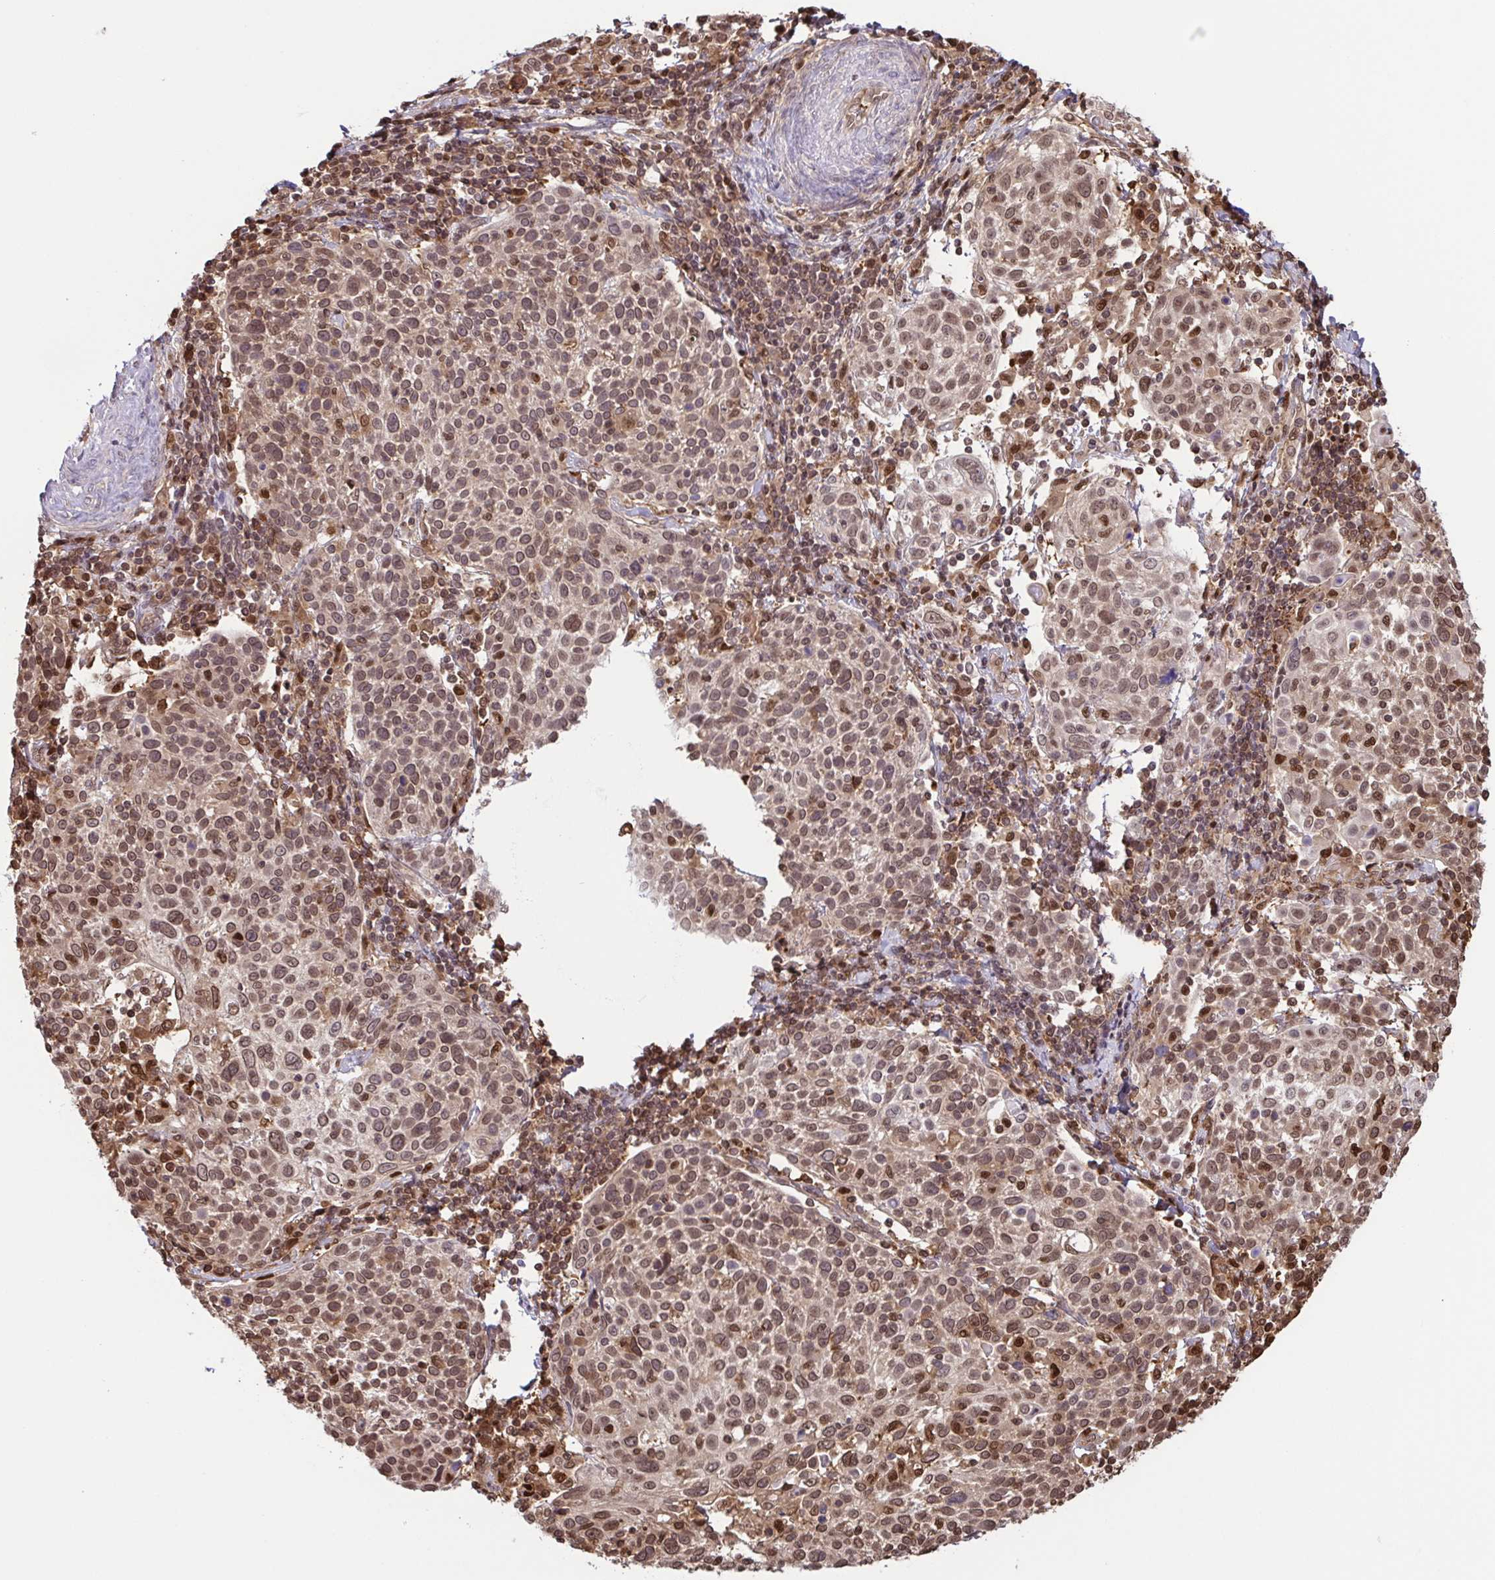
{"staining": {"intensity": "moderate", "quantity": ">75%", "location": "nuclear"}, "tissue": "cervical cancer", "cell_type": "Tumor cells", "image_type": "cancer", "snomed": [{"axis": "morphology", "description": "Squamous cell carcinoma, NOS"}, {"axis": "topography", "description": "Cervix"}], "caption": "Immunohistochemical staining of human cervical squamous cell carcinoma demonstrates medium levels of moderate nuclear positivity in about >75% of tumor cells.", "gene": "PSMB9", "patient": {"sex": "female", "age": 61}}